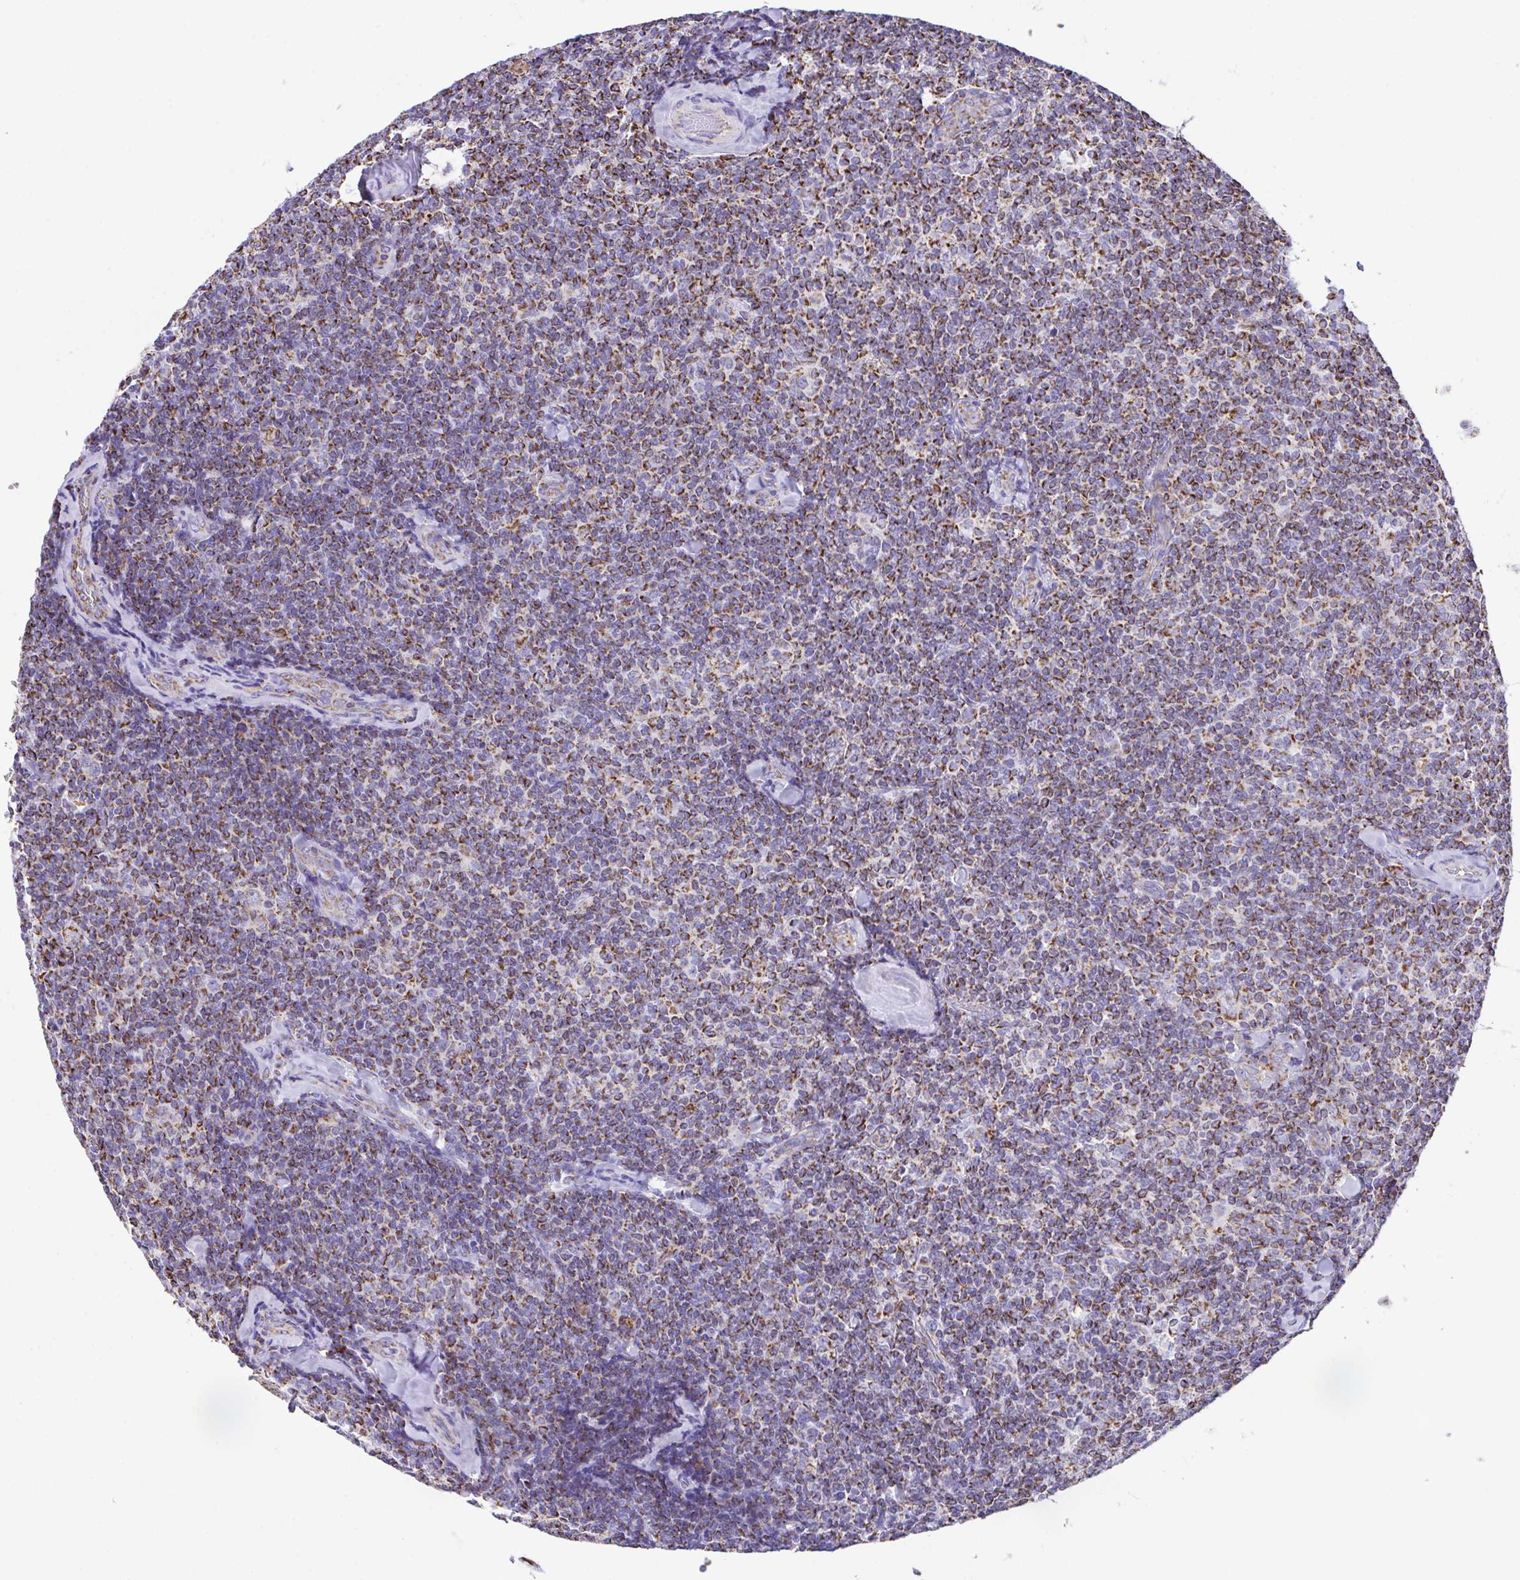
{"staining": {"intensity": "strong", "quantity": ">75%", "location": "cytoplasmic/membranous"}, "tissue": "lymphoma", "cell_type": "Tumor cells", "image_type": "cancer", "snomed": [{"axis": "morphology", "description": "Malignant lymphoma, non-Hodgkin's type, Low grade"}, {"axis": "topography", "description": "Lymph node"}], "caption": "IHC photomicrograph of human low-grade malignant lymphoma, non-Hodgkin's type stained for a protein (brown), which displays high levels of strong cytoplasmic/membranous staining in about >75% of tumor cells.", "gene": "PCMTD2", "patient": {"sex": "female", "age": 56}}